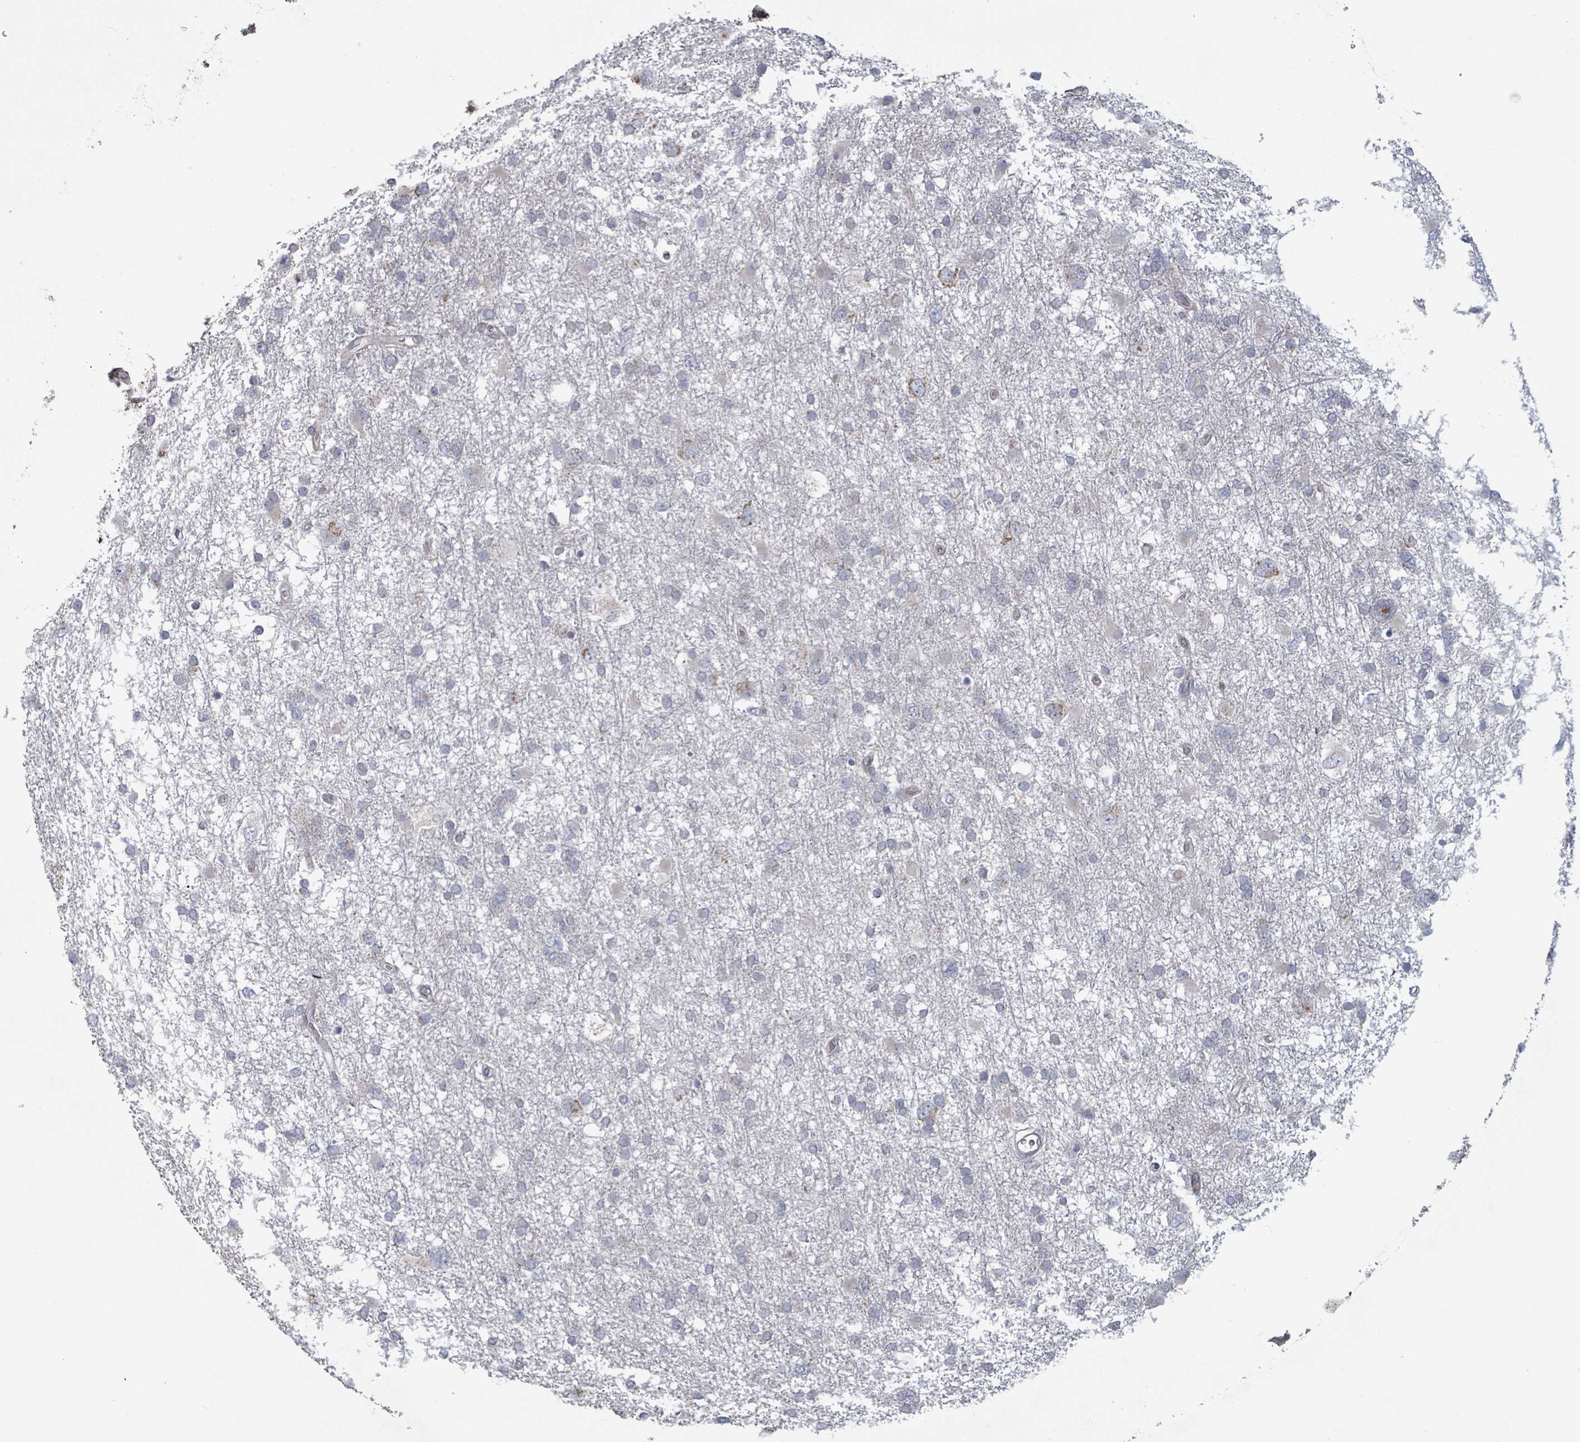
{"staining": {"intensity": "negative", "quantity": "none", "location": "none"}, "tissue": "glioma", "cell_type": "Tumor cells", "image_type": "cancer", "snomed": [{"axis": "morphology", "description": "Glioma, malignant, High grade"}, {"axis": "topography", "description": "Brain"}], "caption": "A photomicrograph of human high-grade glioma (malignant) is negative for staining in tumor cells.", "gene": "FKBP1A", "patient": {"sex": "male", "age": 61}}